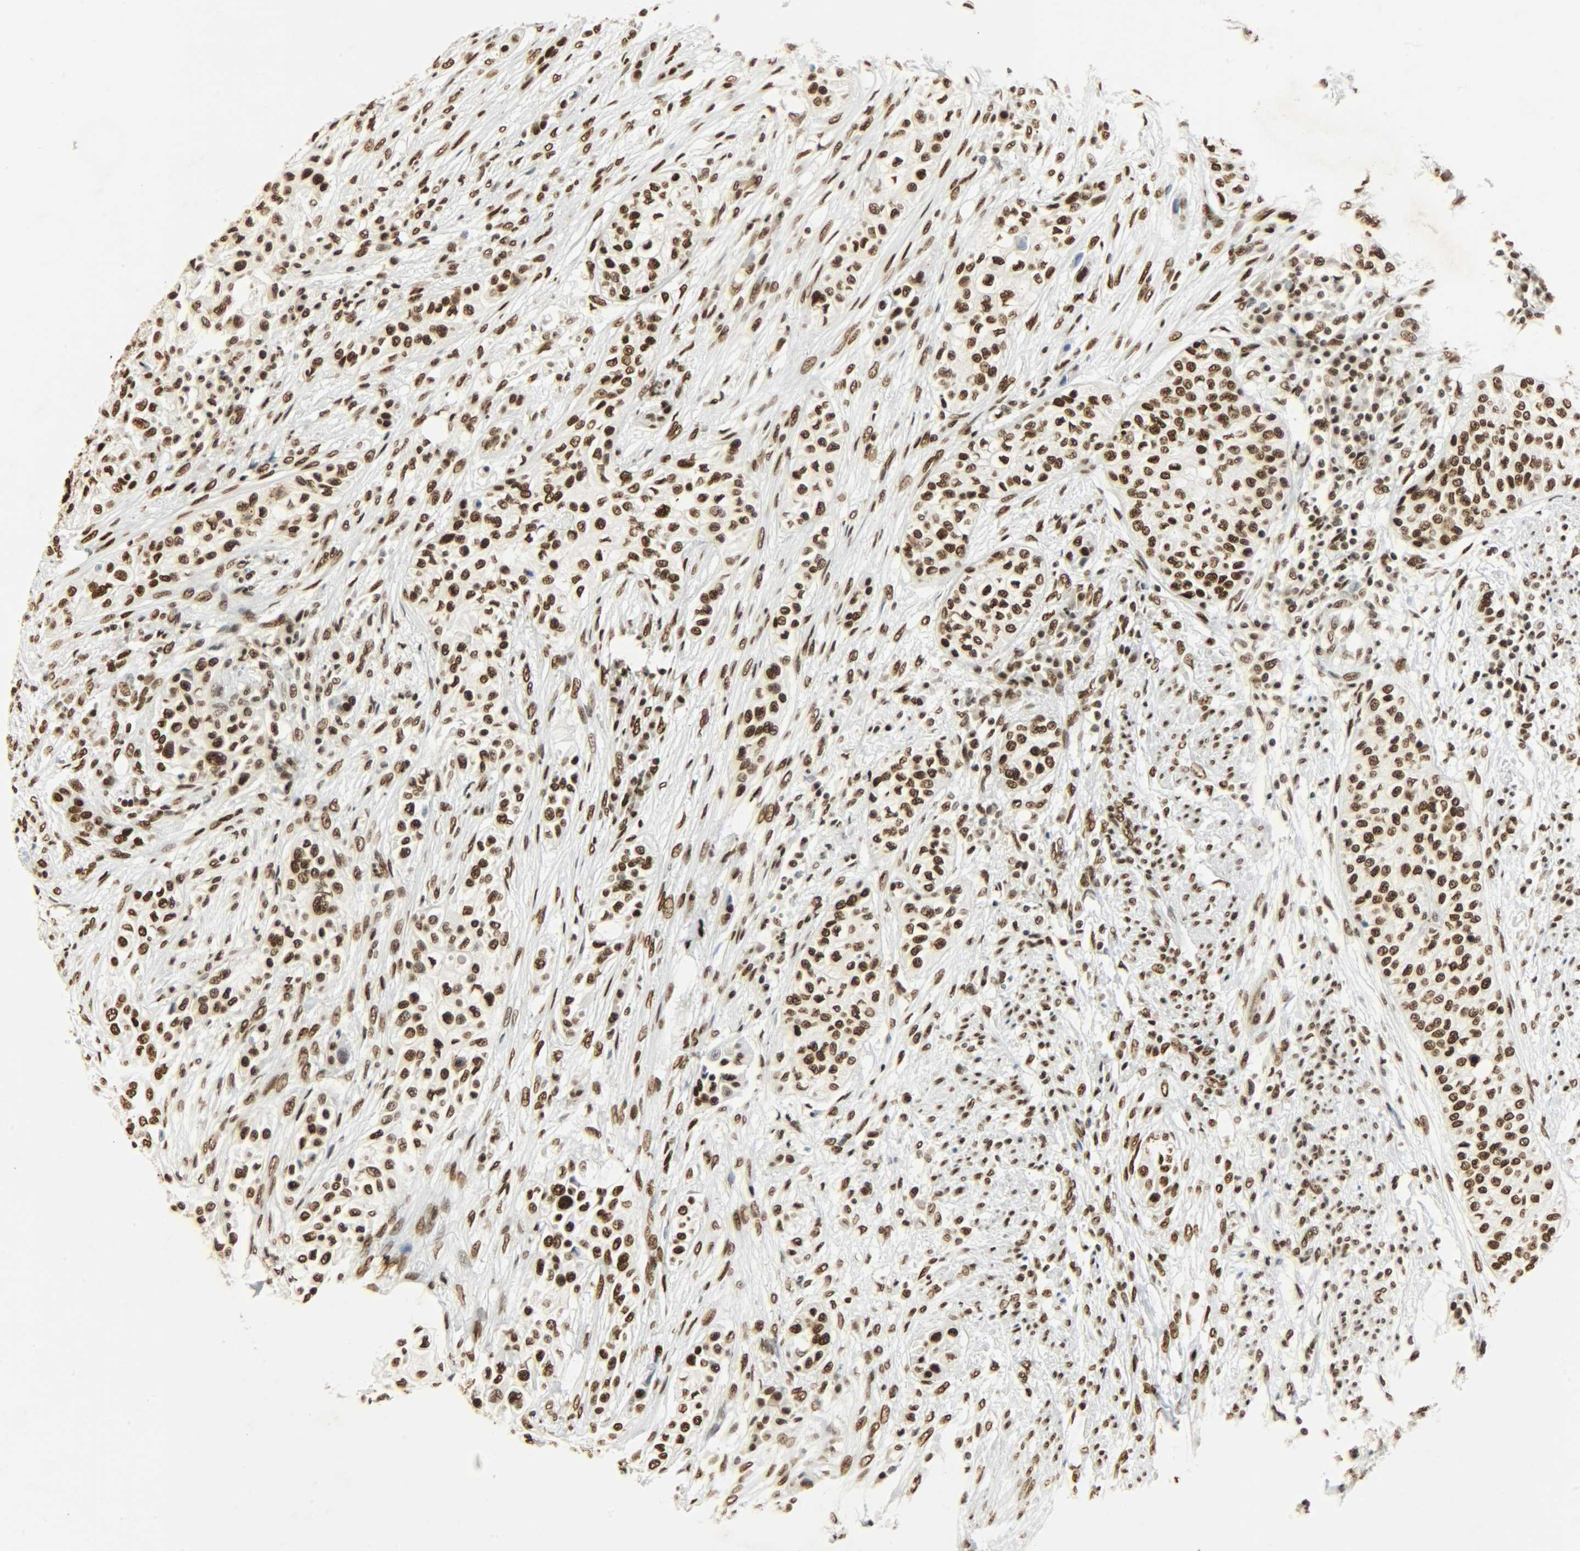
{"staining": {"intensity": "strong", "quantity": ">75%", "location": "nuclear"}, "tissue": "urothelial cancer", "cell_type": "Tumor cells", "image_type": "cancer", "snomed": [{"axis": "morphology", "description": "Urothelial carcinoma, High grade"}, {"axis": "topography", "description": "Urinary bladder"}], "caption": "IHC photomicrograph of urothelial cancer stained for a protein (brown), which shows high levels of strong nuclear positivity in approximately >75% of tumor cells.", "gene": "KHDRBS1", "patient": {"sex": "male", "age": 74}}